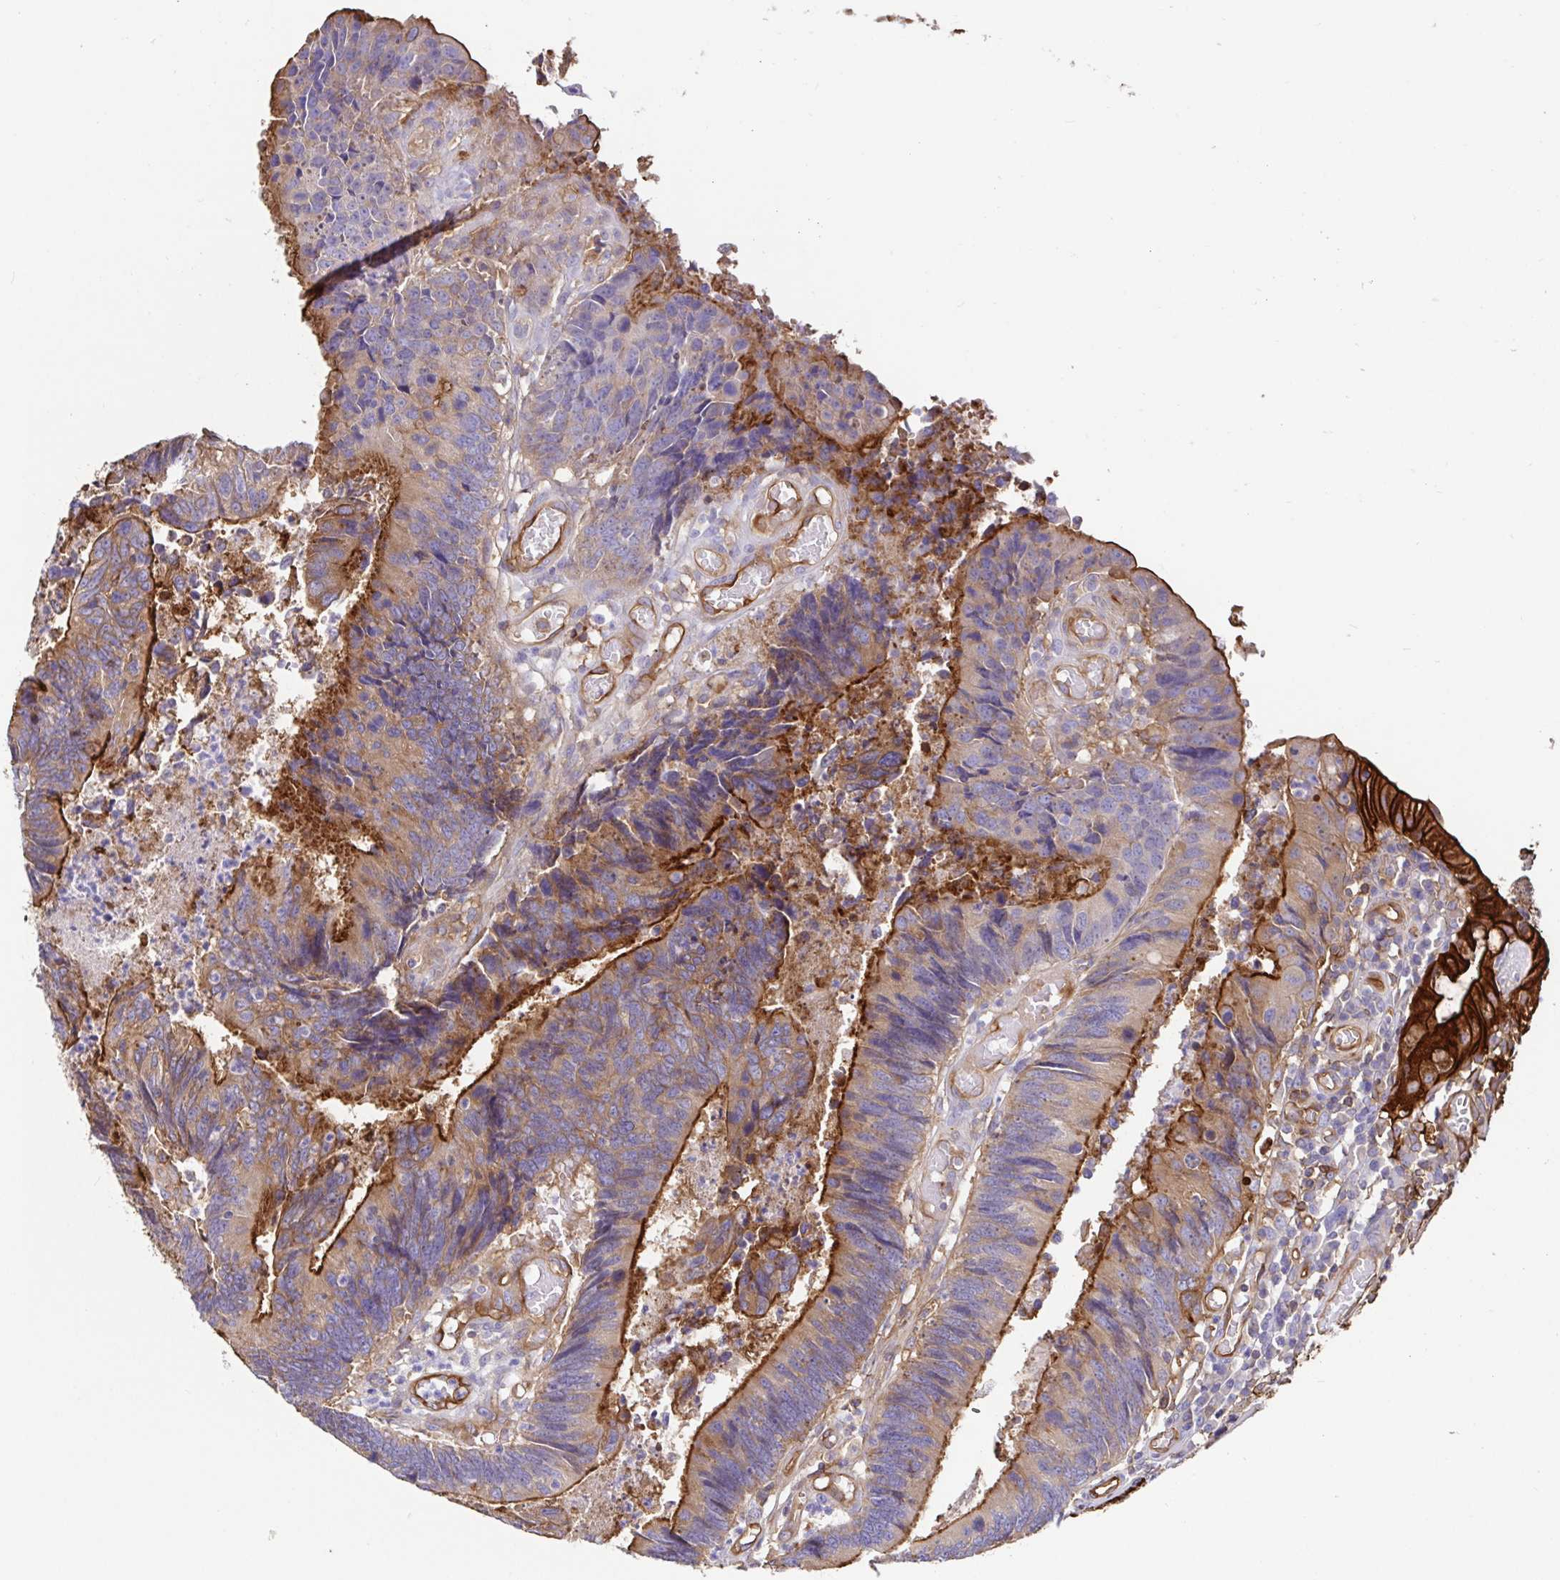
{"staining": {"intensity": "strong", "quantity": "25%-75%", "location": "cytoplasmic/membranous"}, "tissue": "colorectal cancer", "cell_type": "Tumor cells", "image_type": "cancer", "snomed": [{"axis": "morphology", "description": "Adenocarcinoma, NOS"}, {"axis": "topography", "description": "Colon"}], "caption": "Immunohistochemistry (IHC) photomicrograph of neoplastic tissue: colorectal cancer stained using IHC displays high levels of strong protein expression localized specifically in the cytoplasmic/membranous of tumor cells, appearing as a cytoplasmic/membranous brown color.", "gene": "ANXA2", "patient": {"sex": "female", "age": 67}}